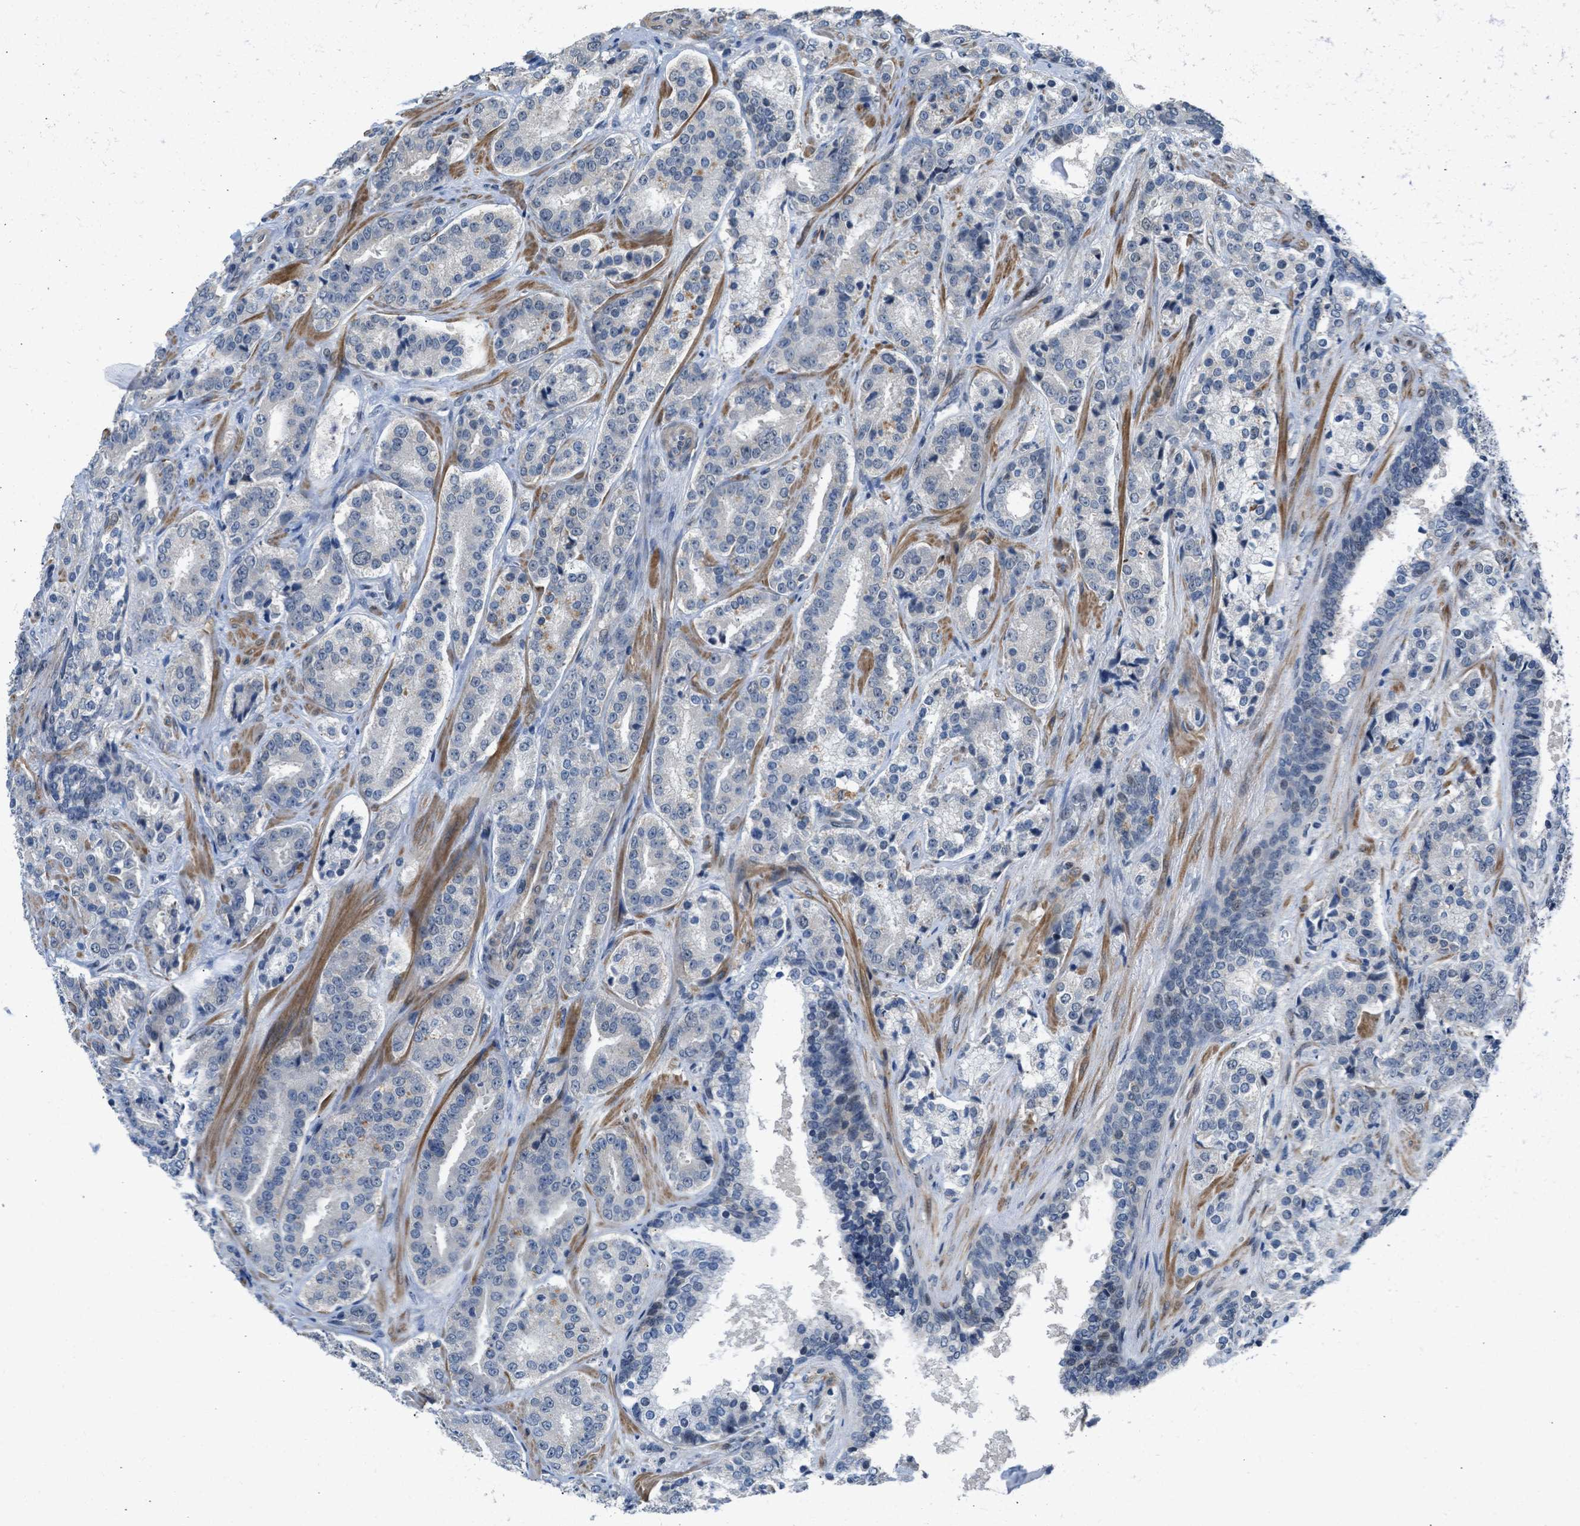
{"staining": {"intensity": "negative", "quantity": "none", "location": "none"}, "tissue": "prostate cancer", "cell_type": "Tumor cells", "image_type": "cancer", "snomed": [{"axis": "morphology", "description": "Adenocarcinoma, High grade"}, {"axis": "topography", "description": "Prostate"}], "caption": "Tumor cells show no significant expression in high-grade adenocarcinoma (prostate). The staining is performed using DAB (3,3'-diaminobenzidine) brown chromogen with nuclei counter-stained in using hematoxylin.", "gene": "TTBK2", "patient": {"sex": "male", "age": 60}}